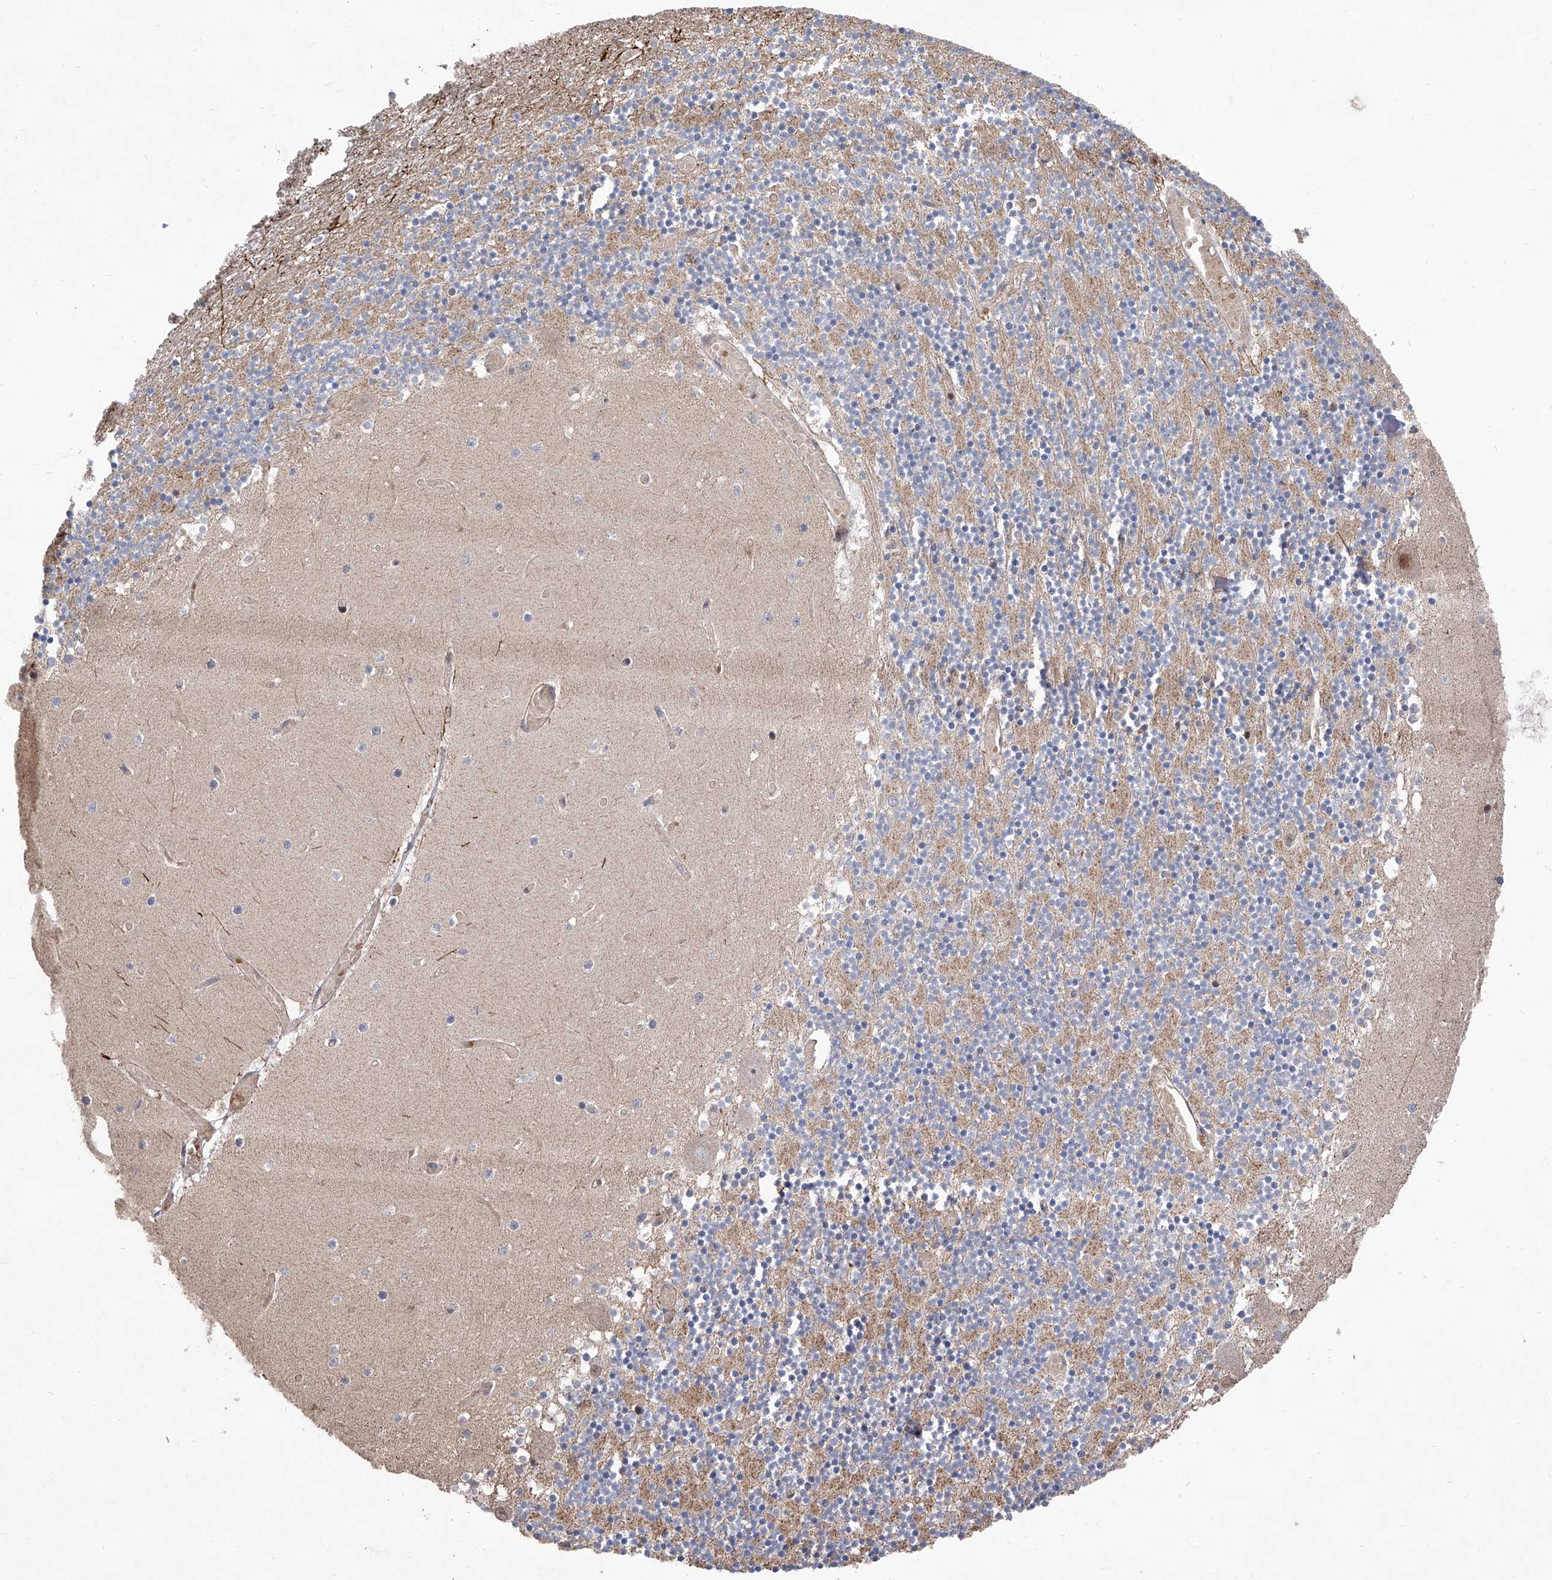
{"staining": {"intensity": "moderate", "quantity": "<25%", "location": "cytoplasmic/membranous"}, "tissue": "cerebellum", "cell_type": "Cells in granular layer", "image_type": "normal", "snomed": [{"axis": "morphology", "description": "Normal tissue, NOS"}, {"axis": "topography", "description": "Cerebellum"}], "caption": "IHC image of unremarkable cerebellum stained for a protein (brown), which shows low levels of moderate cytoplasmic/membranous positivity in approximately <25% of cells in granular layer.", "gene": "FARP2", "patient": {"sex": "female", "age": 28}}